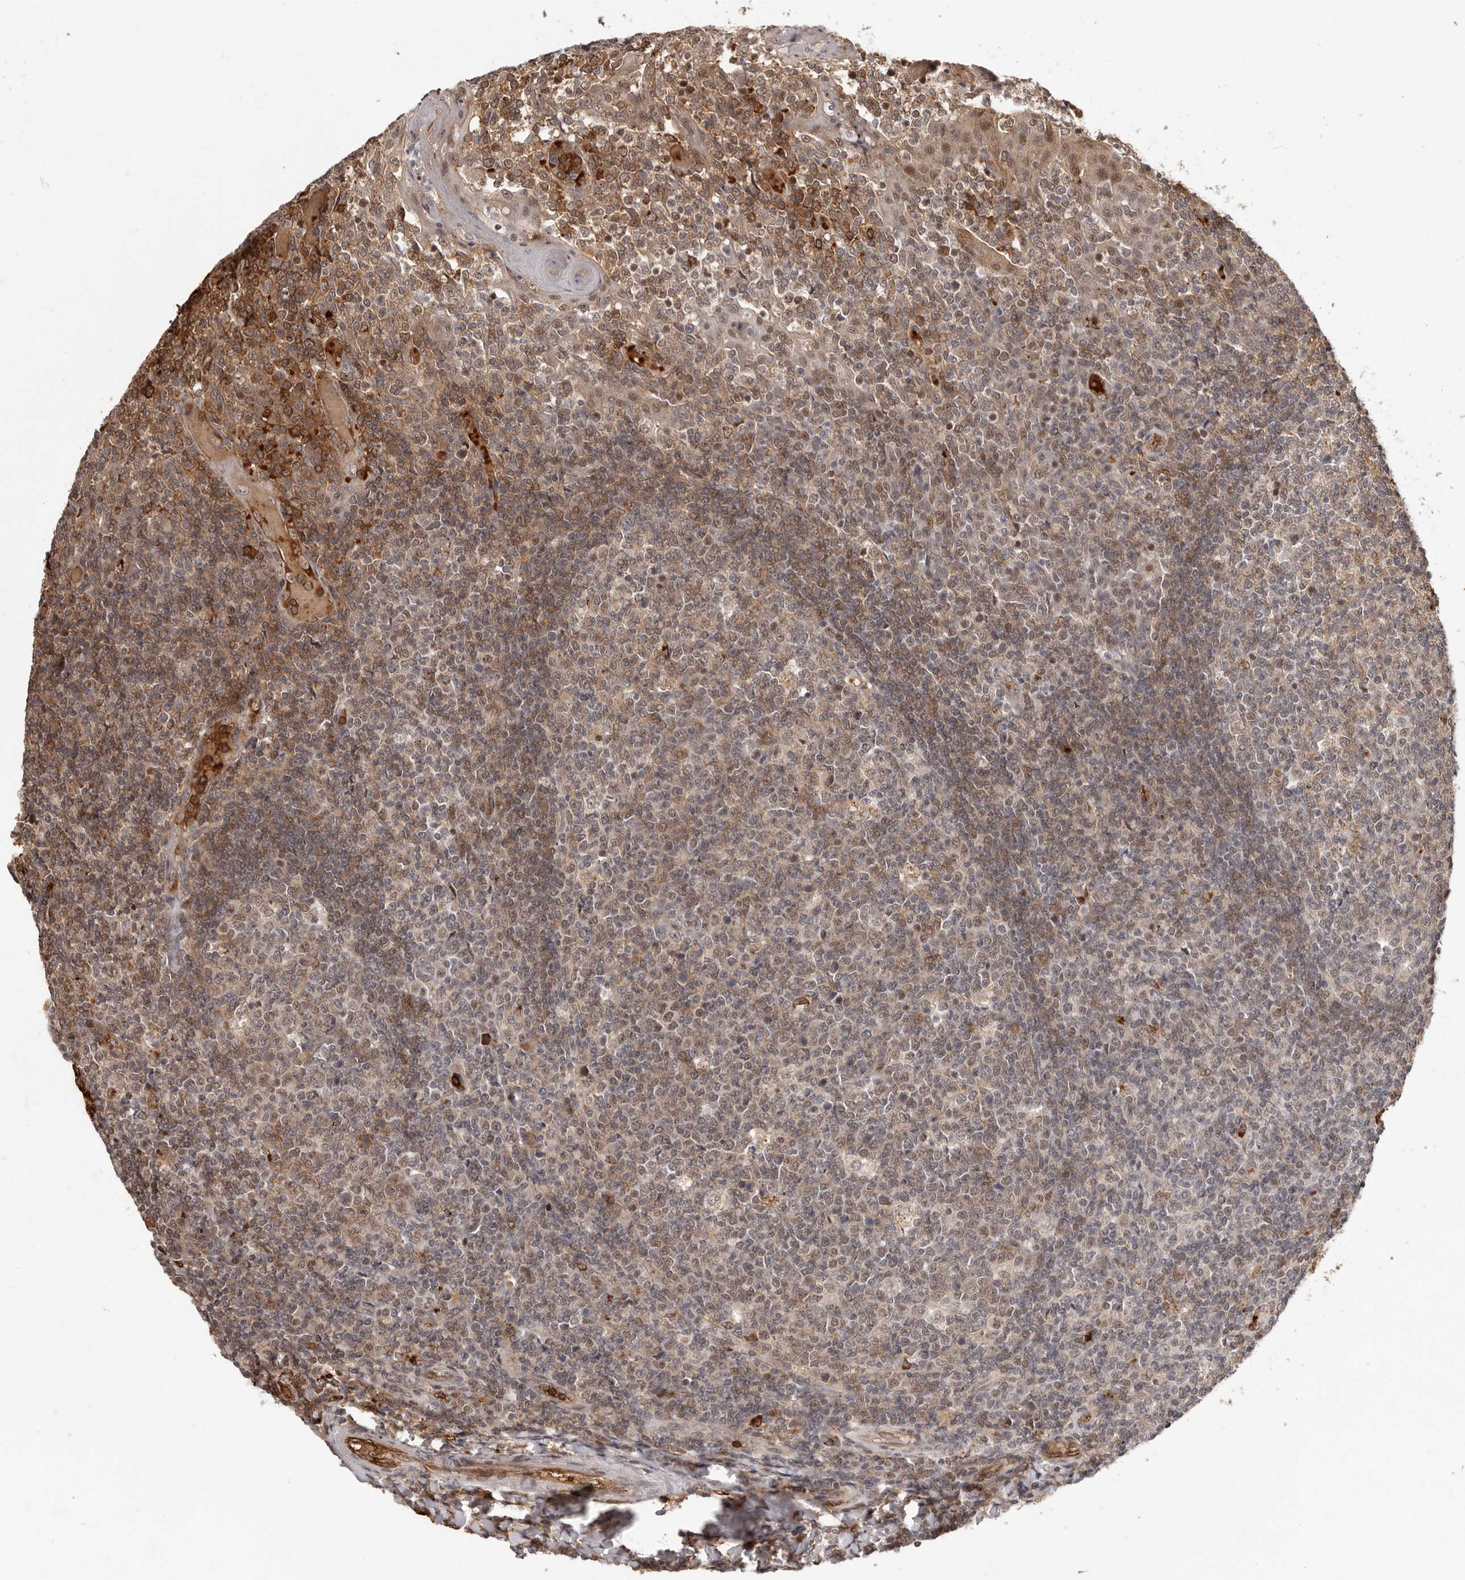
{"staining": {"intensity": "moderate", "quantity": "25%-75%", "location": "cytoplasmic/membranous,nuclear"}, "tissue": "tonsil", "cell_type": "Germinal center cells", "image_type": "normal", "snomed": [{"axis": "morphology", "description": "Normal tissue, NOS"}, {"axis": "topography", "description": "Tonsil"}], "caption": "IHC histopathology image of unremarkable human tonsil stained for a protein (brown), which demonstrates medium levels of moderate cytoplasmic/membranous,nuclear staining in about 25%-75% of germinal center cells.", "gene": "NCOA3", "patient": {"sex": "female", "age": 19}}